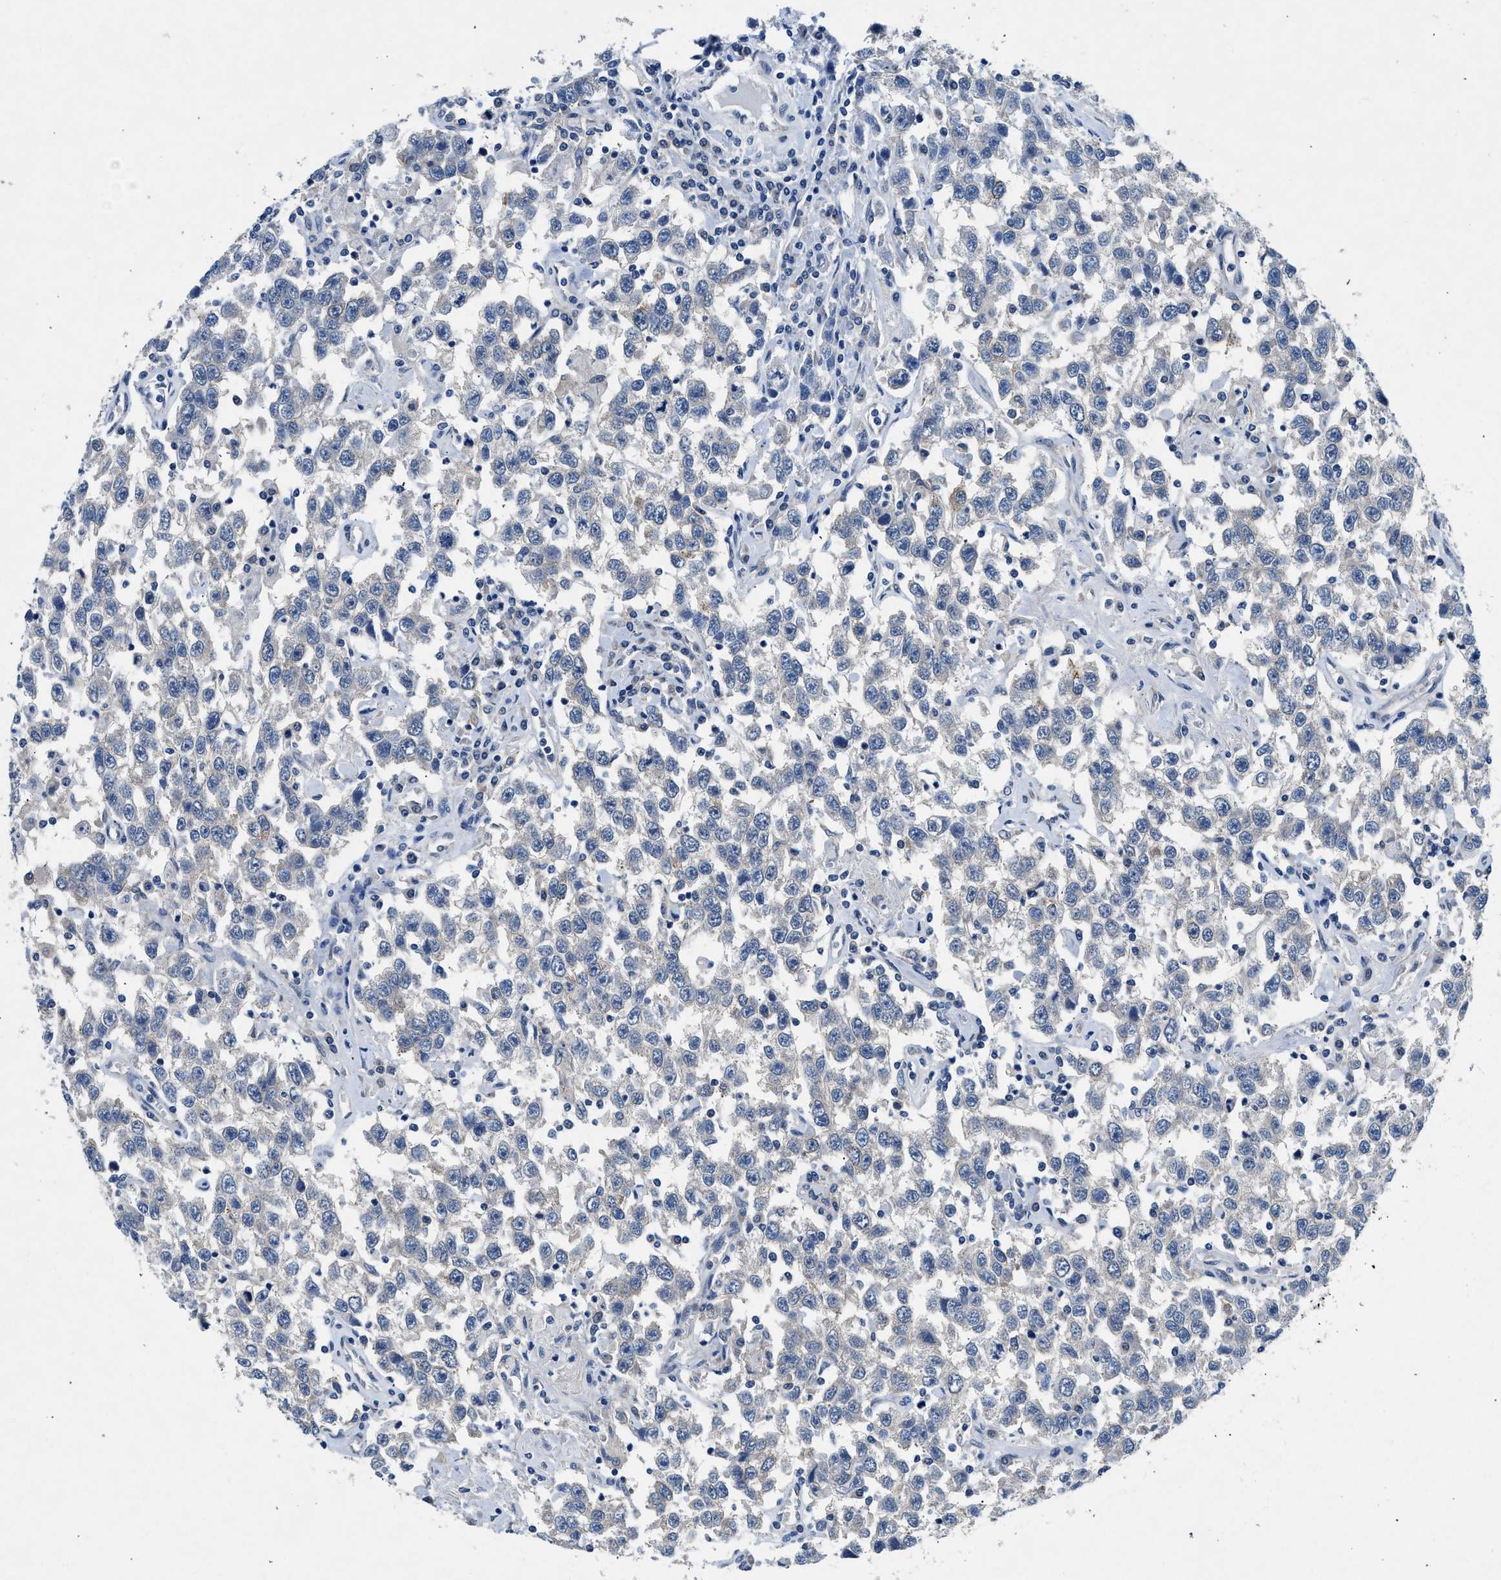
{"staining": {"intensity": "negative", "quantity": "none", "location": "none"}, "tissue": "testis cancer", "cell_type": "Tumor cells", "image_type": "cancer", "snomed": [{"axis": "morphology", "description": "Seminoma, NOS"}, {"axis": "topography", "description": "Testis"}], "caption": "Tumor cells are negative for brown protein staining in seminoma (testis).", "gene": "COPS2", "patient": {"sex": "male", "age": 41}}